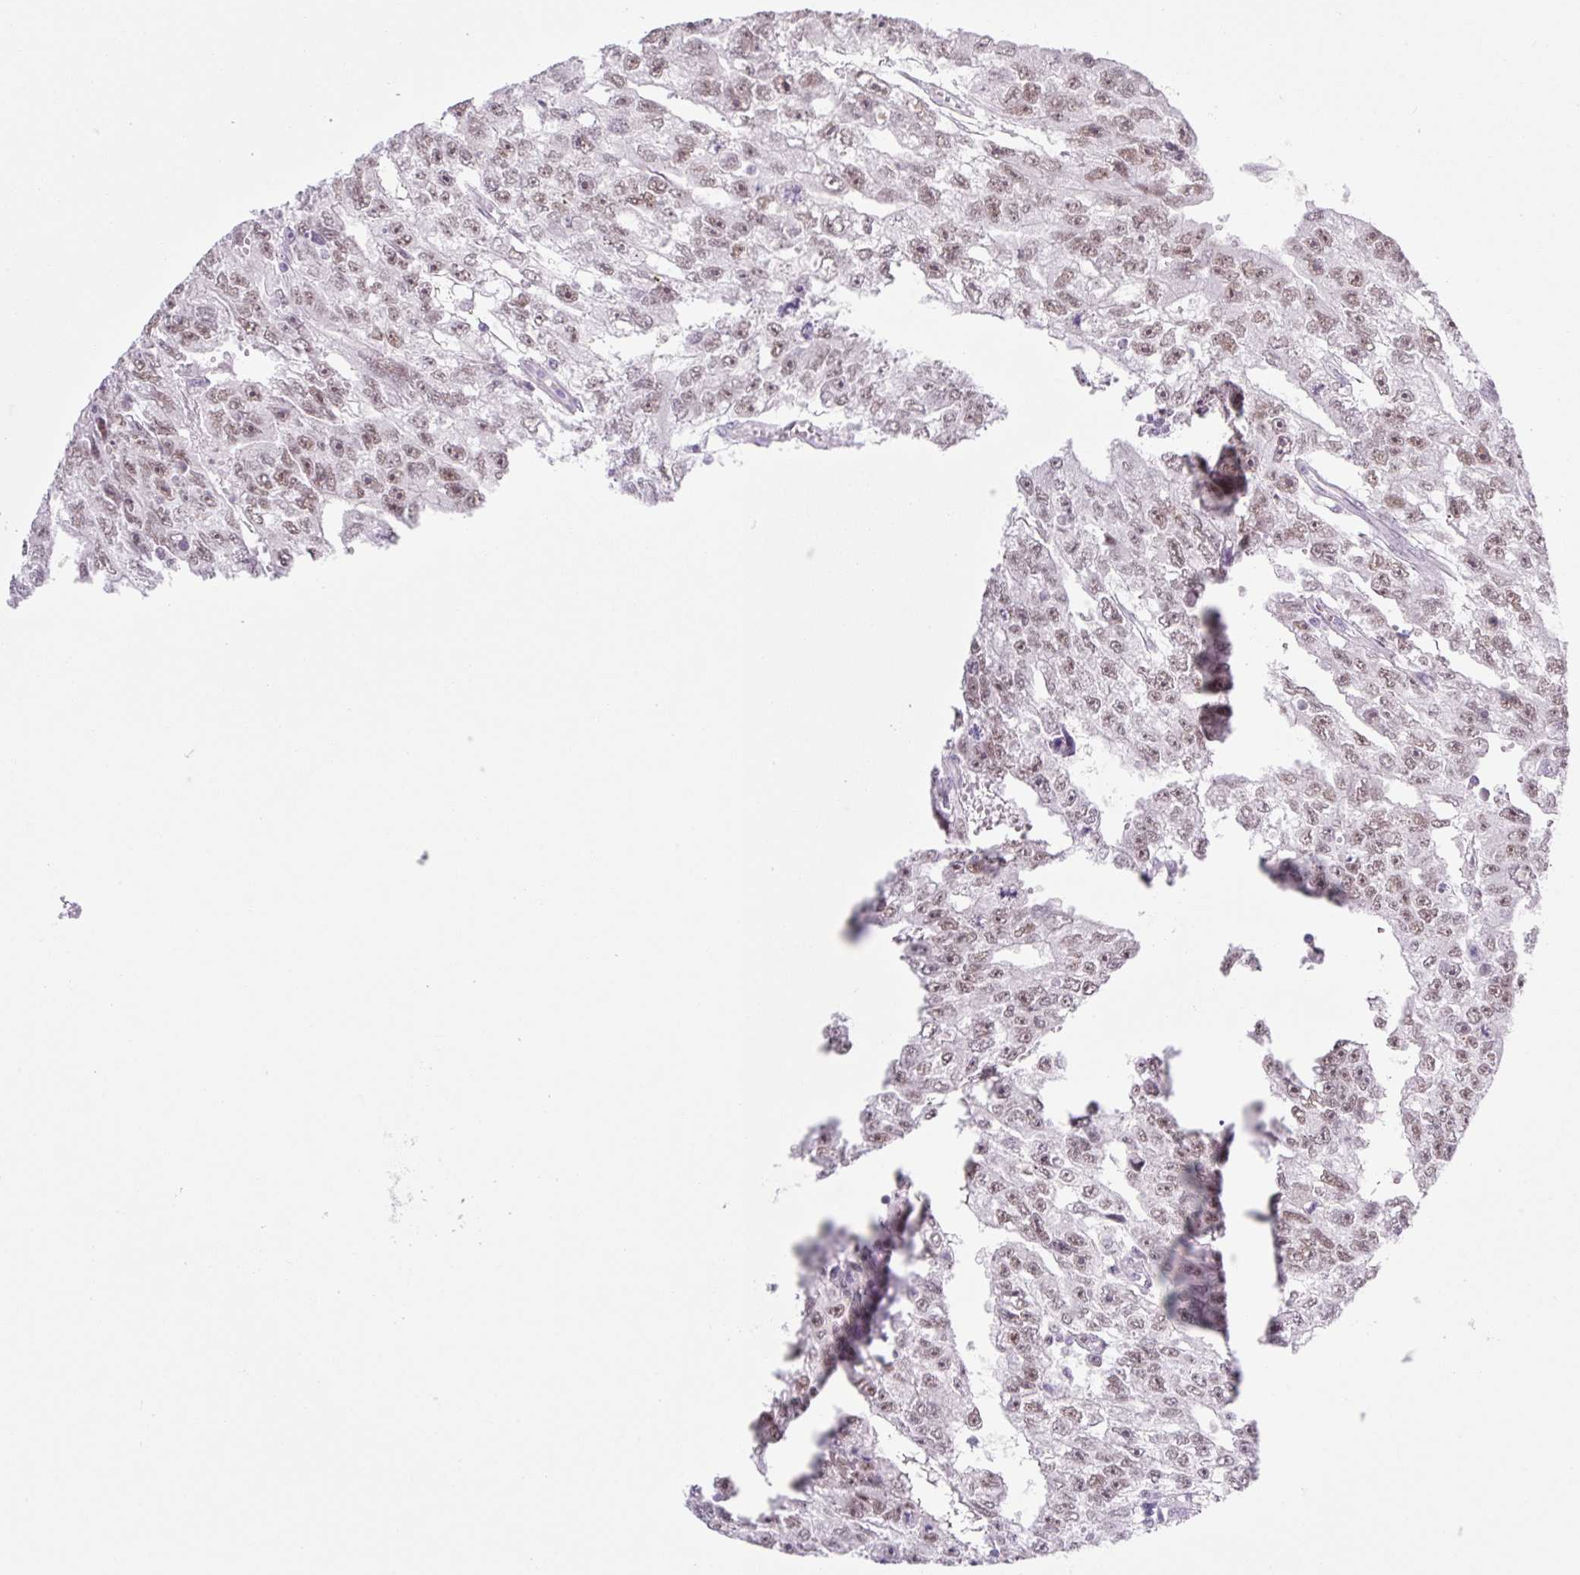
{"staining": {"intensity": "weak", "quantity": "<25%", "location": "nuclear"}, "tissue": "testis cancer", "cell_type": "Tumor cells", "image_type": "cancer", "snomed": [{"axis": "morphology", "description": "Carcinoma, Embryonal, NOS"}, {"axis": "topography", "description": "Testis"}], "caption": "A high-resolution micrograph shows IHC staining of testis cancer, which shows no significant expression in tumor cells.", "gene": "TLE3", "patient": {"sex": "male", "age": 20}}